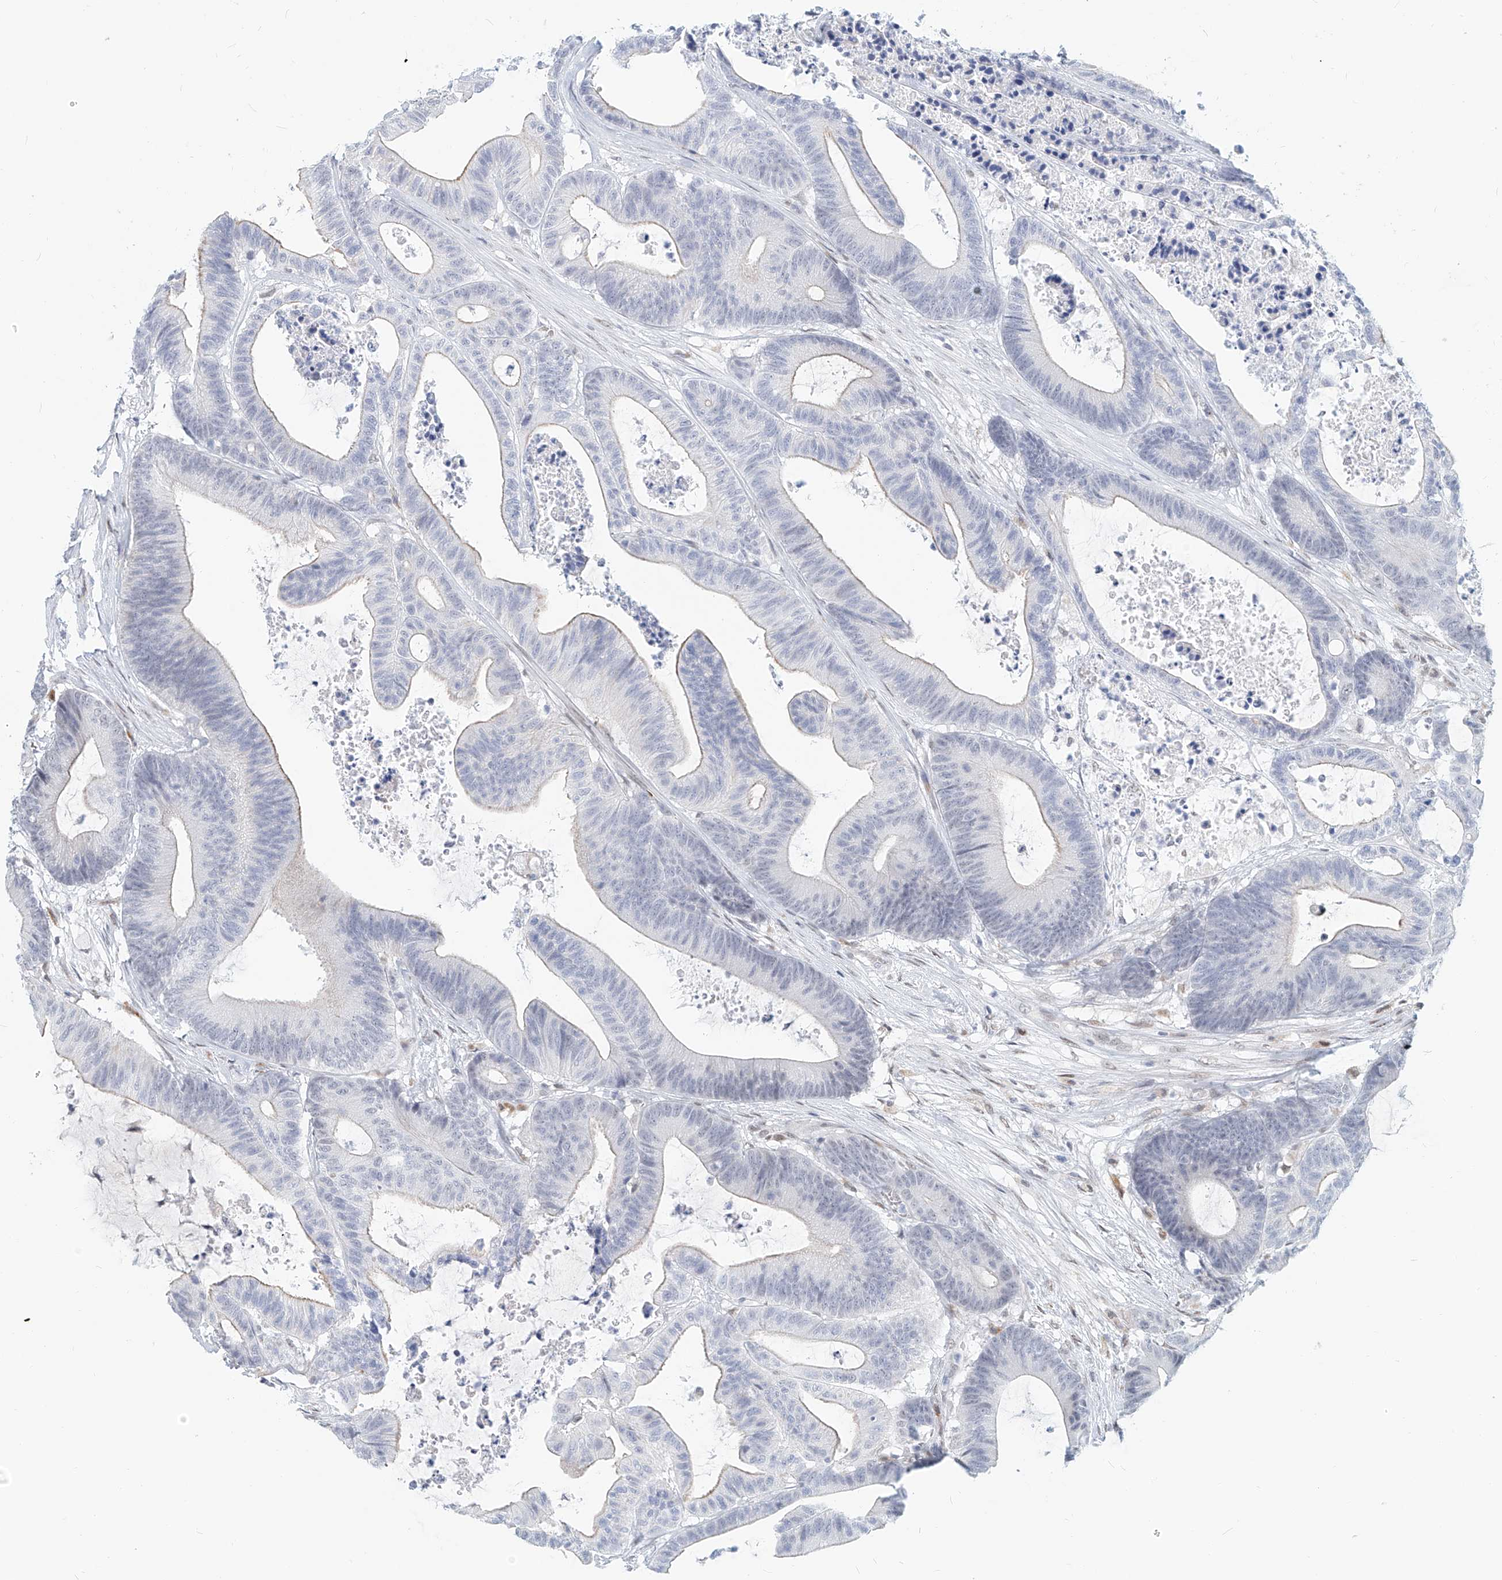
{"staining": {"intensity": "negative", "quantity": "none", "location": "none"}, "tissue": "colorectal cancer", "cell_type": "Tumor cells", "image_type": "cancer", "snomed": [{"axis": "morphology", "description": "Adenocarcinoma, NOS"}, {"axis": "topography", "description": "Colon"}], "caption": "This is an IHC photomicrograph of human colorectal cancer. There is no expression in tumor cells.", "gene": "SASH1", "patient": {"sex": "female", "age": 84}}